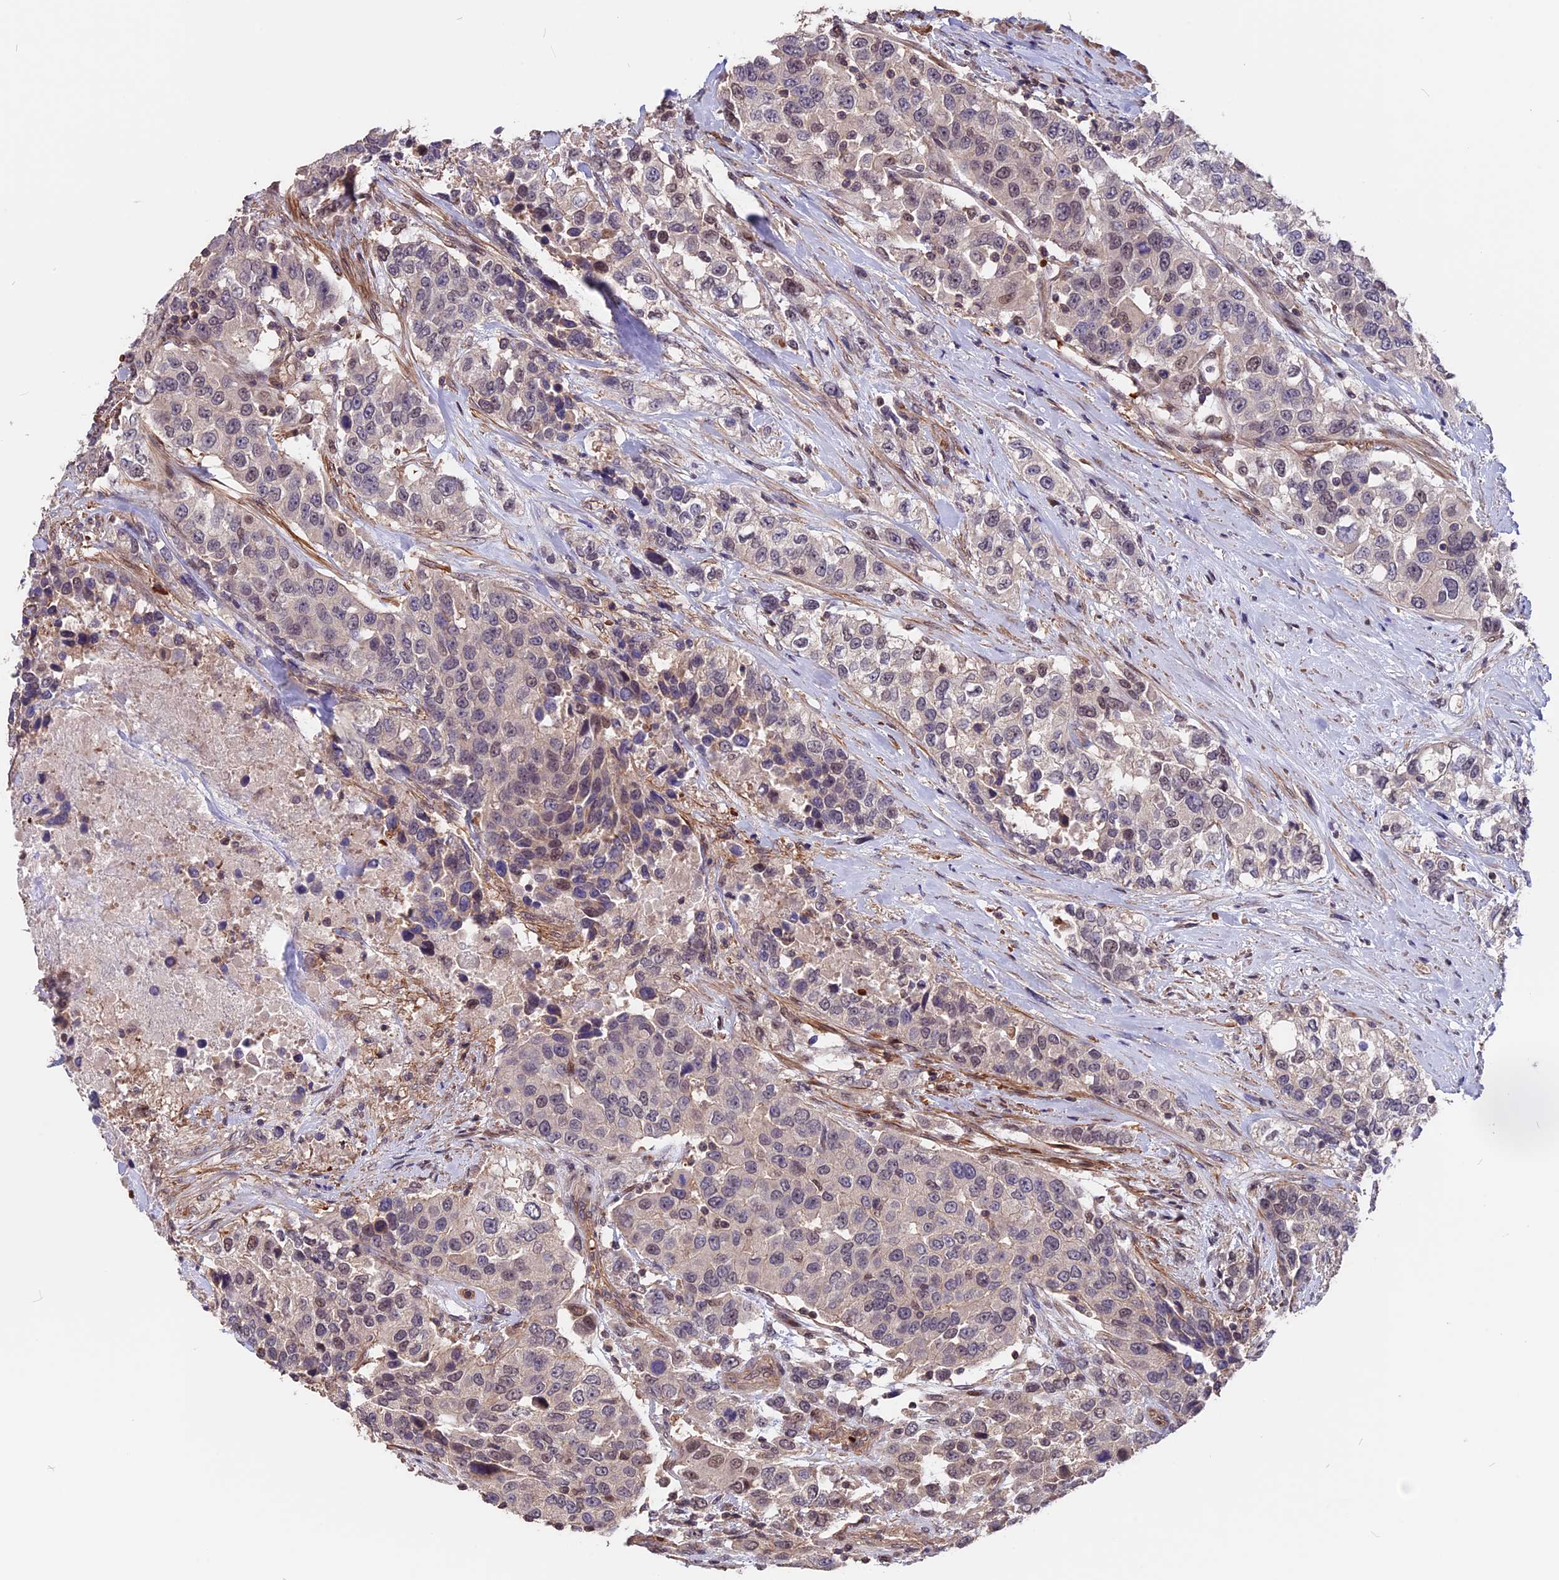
{"staining": {"intensity": "weak", "quantity": "<25%", "location": "nuclear"}, "tissue": "urothelial cancer", "cell_type": "Tumor cells", "image_type": "cancer", "snomed": [{"axis": "morphology", "description": "Urothelial carcinoma, High grade"}, {"axis": "topography", "description": "Urinary bladder"}], "caption": "Immunohistochemistry of human urothelial carcinoma (high-grade) displays no staining in tumor cells.", "gene": "ZC3H10", "patient": {"sex": "female", "age": 80}}